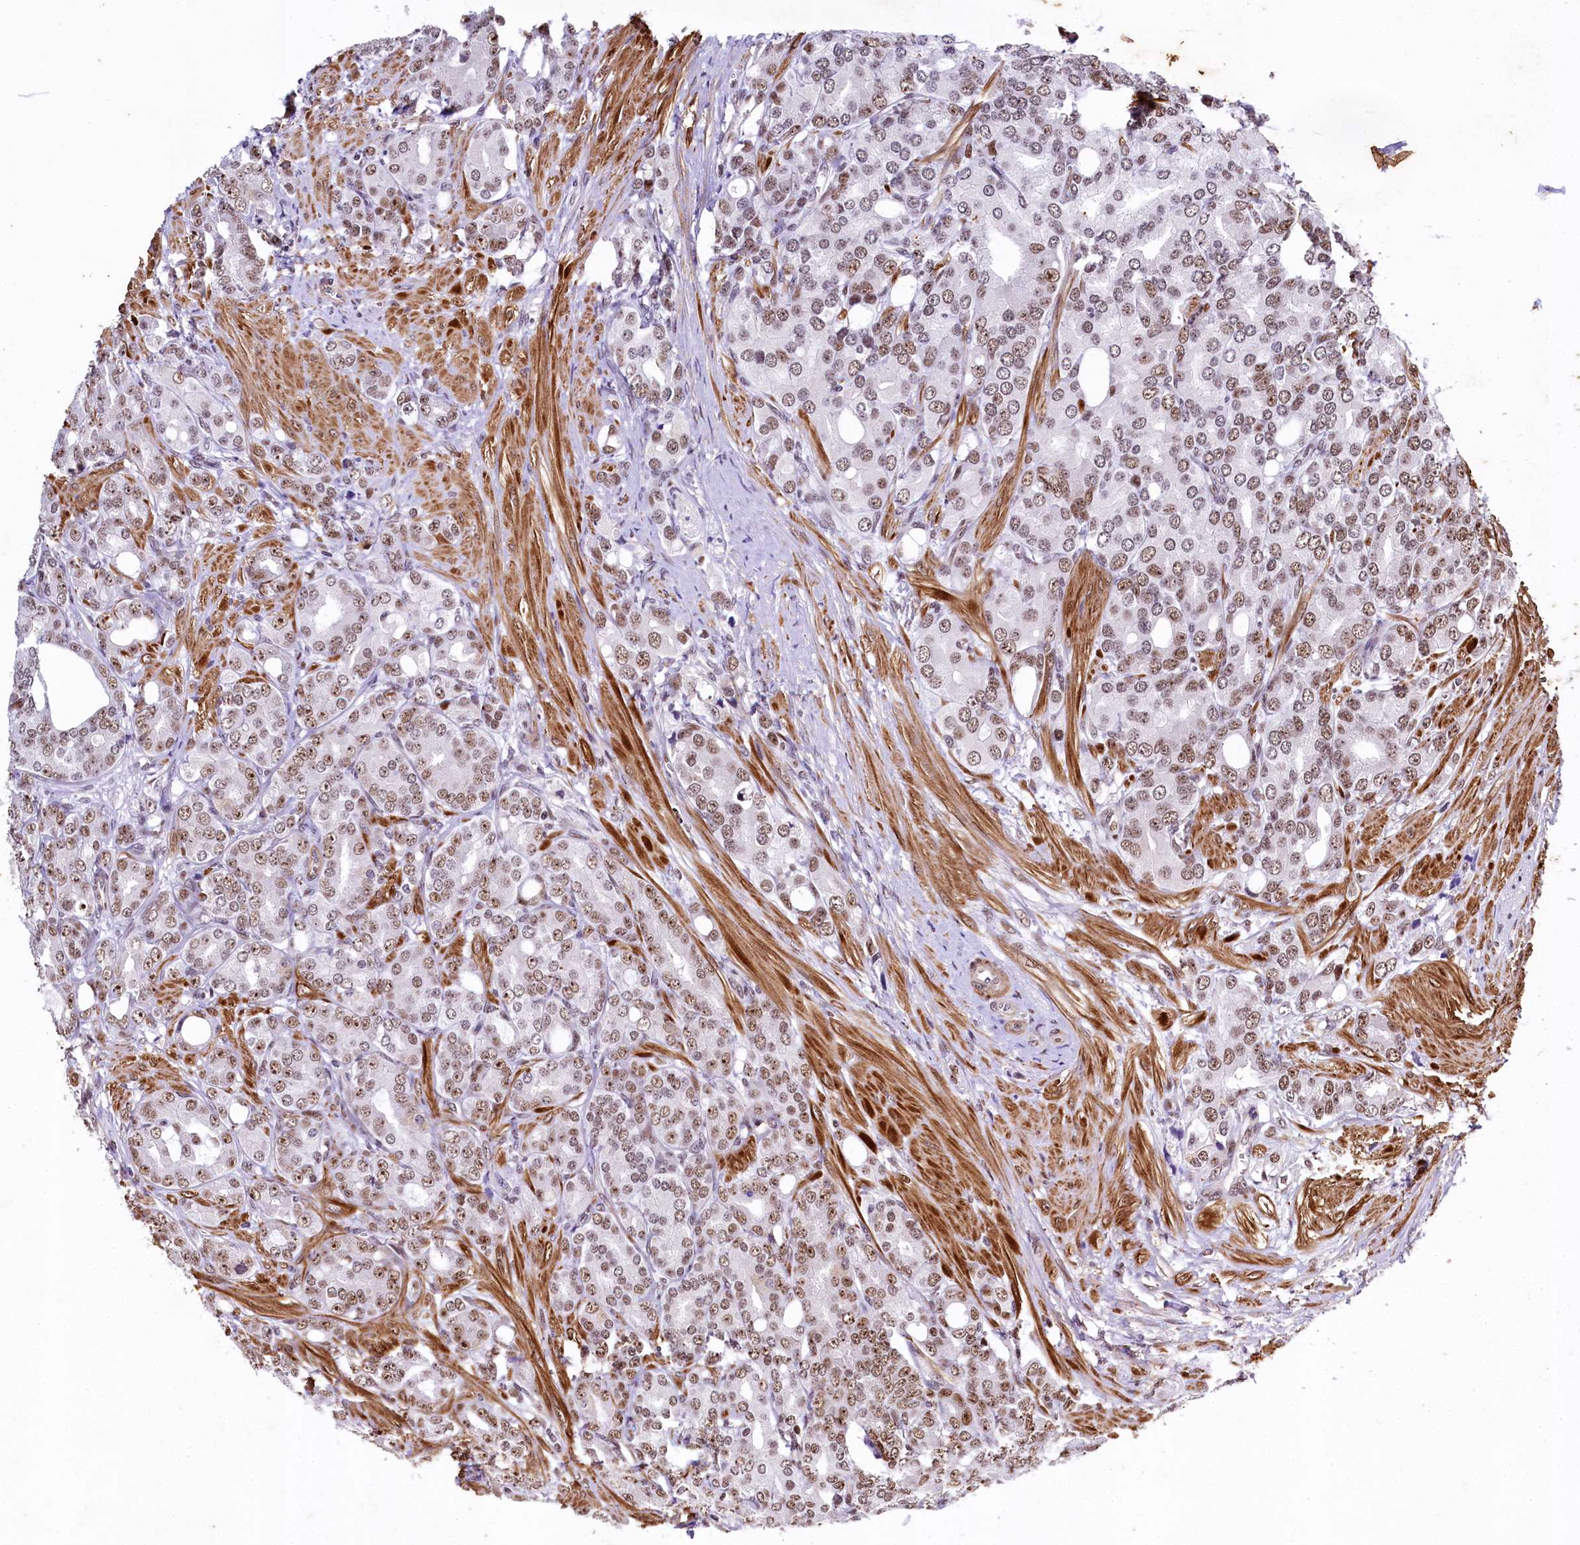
{"staining": {"intensity": "moderate", "quantity": ">75%", "location": "nuclear"}, "tissue": "prostate cancer", "cell_type": "Tumor cells", "image_type": "cancer", "snomed": [{"axis": "morphology", "description": "Adenocarcinoma, High grade"}, {"axis": "topography", "description": "Prostate"}], "caption": "The image shows staining of high-grade adenocarcinoma (prostate), revealing moderate nuclear protein expression (brown color) within tumor cells.", "gene": "SAMD10", "patient": {"sex": "male", "age": 62}}